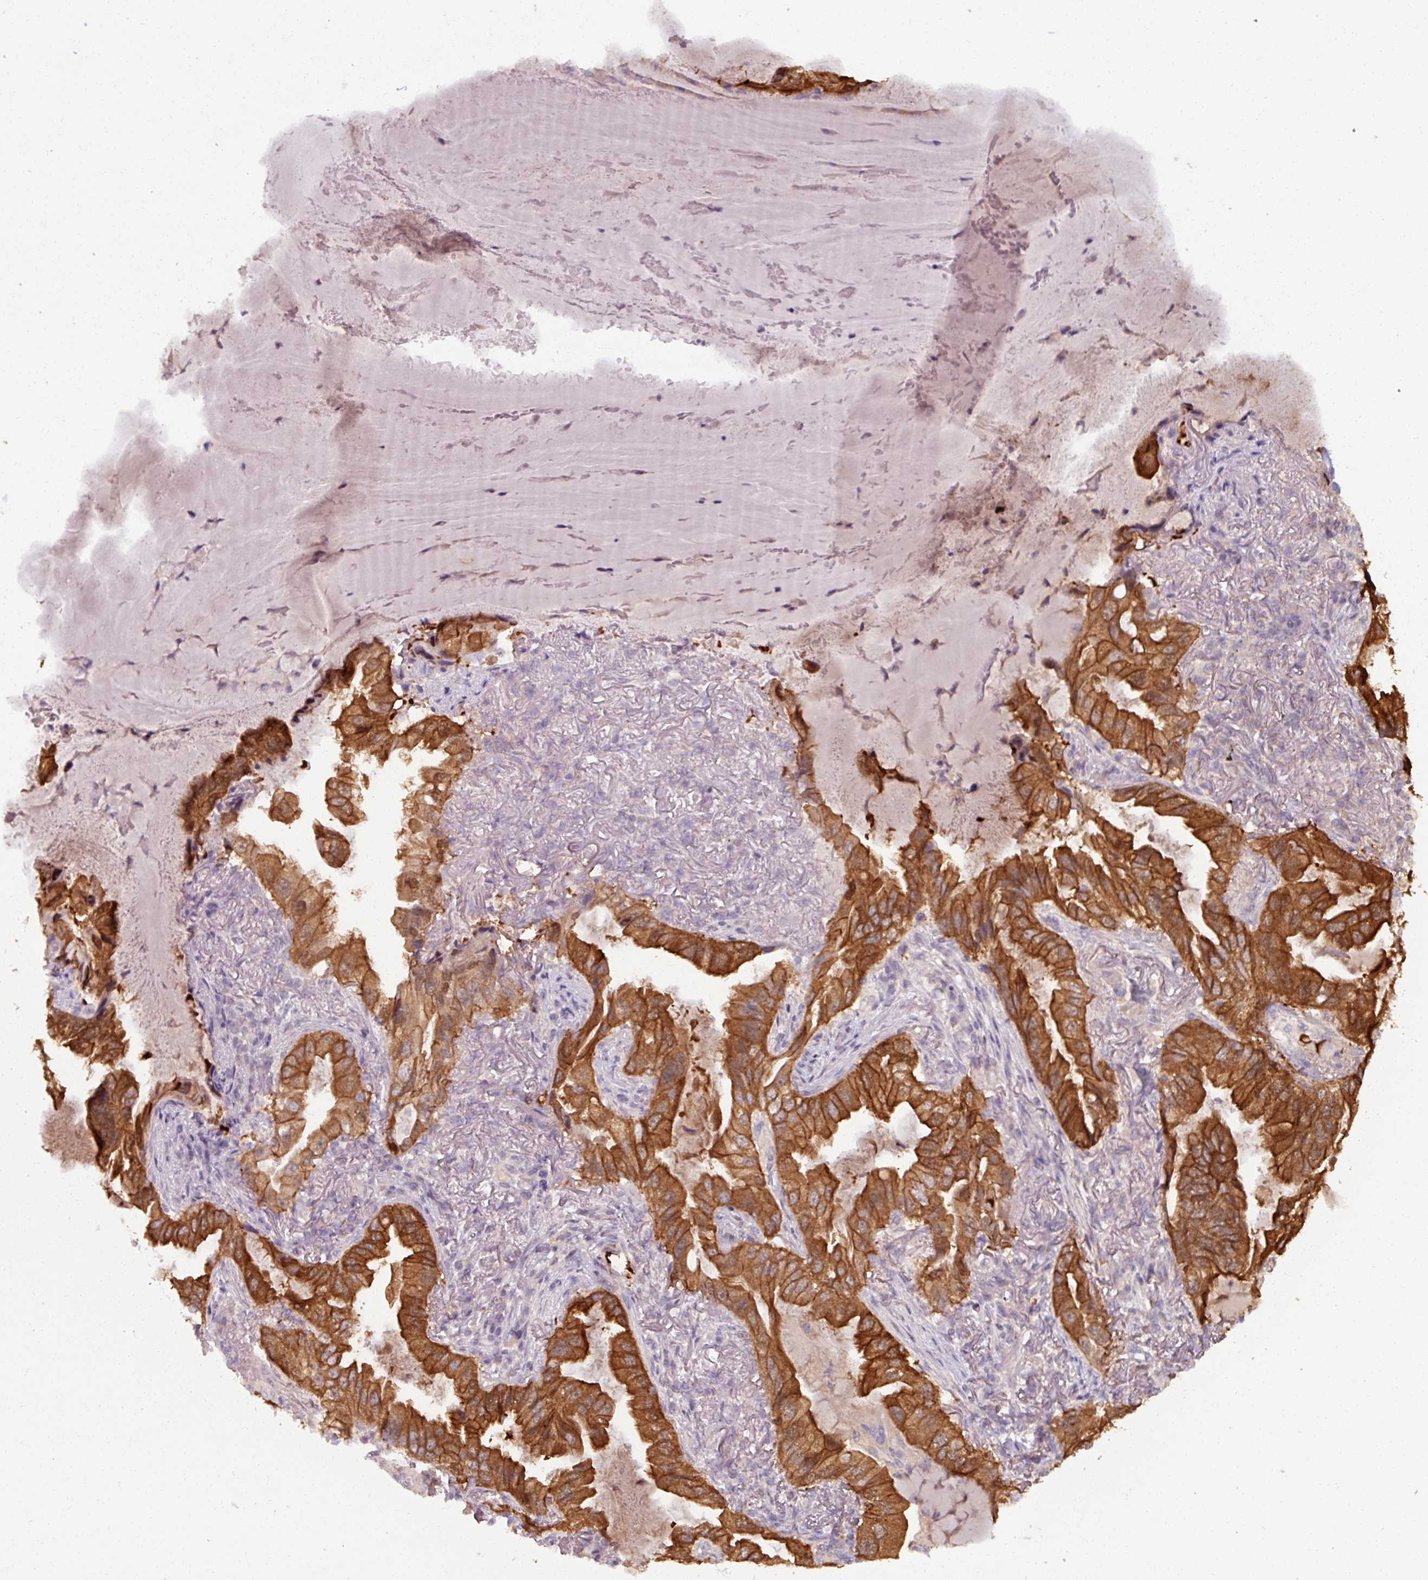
{"staining": {"intensity": "strong", "quantity": ">75%", "location": "cytoplasmic/membranous"}, "tissue": "lung cancer", "cell_type": "Tumor cells", "image_type": "cancer", "snomed": [{"axis": "morphology", "description": "Adenocarcinoma, NOS"}, {"axis": "topography", "description": "Lung"}], "caption": "A histopathology image of lung cancer (adenocarcinoma) stained for a protein reveals strong cytoplasmic/membranous brown staining in tumor cells.", "gene": "PNMA6A", "patient": {"sex": "female", "age": 69}}